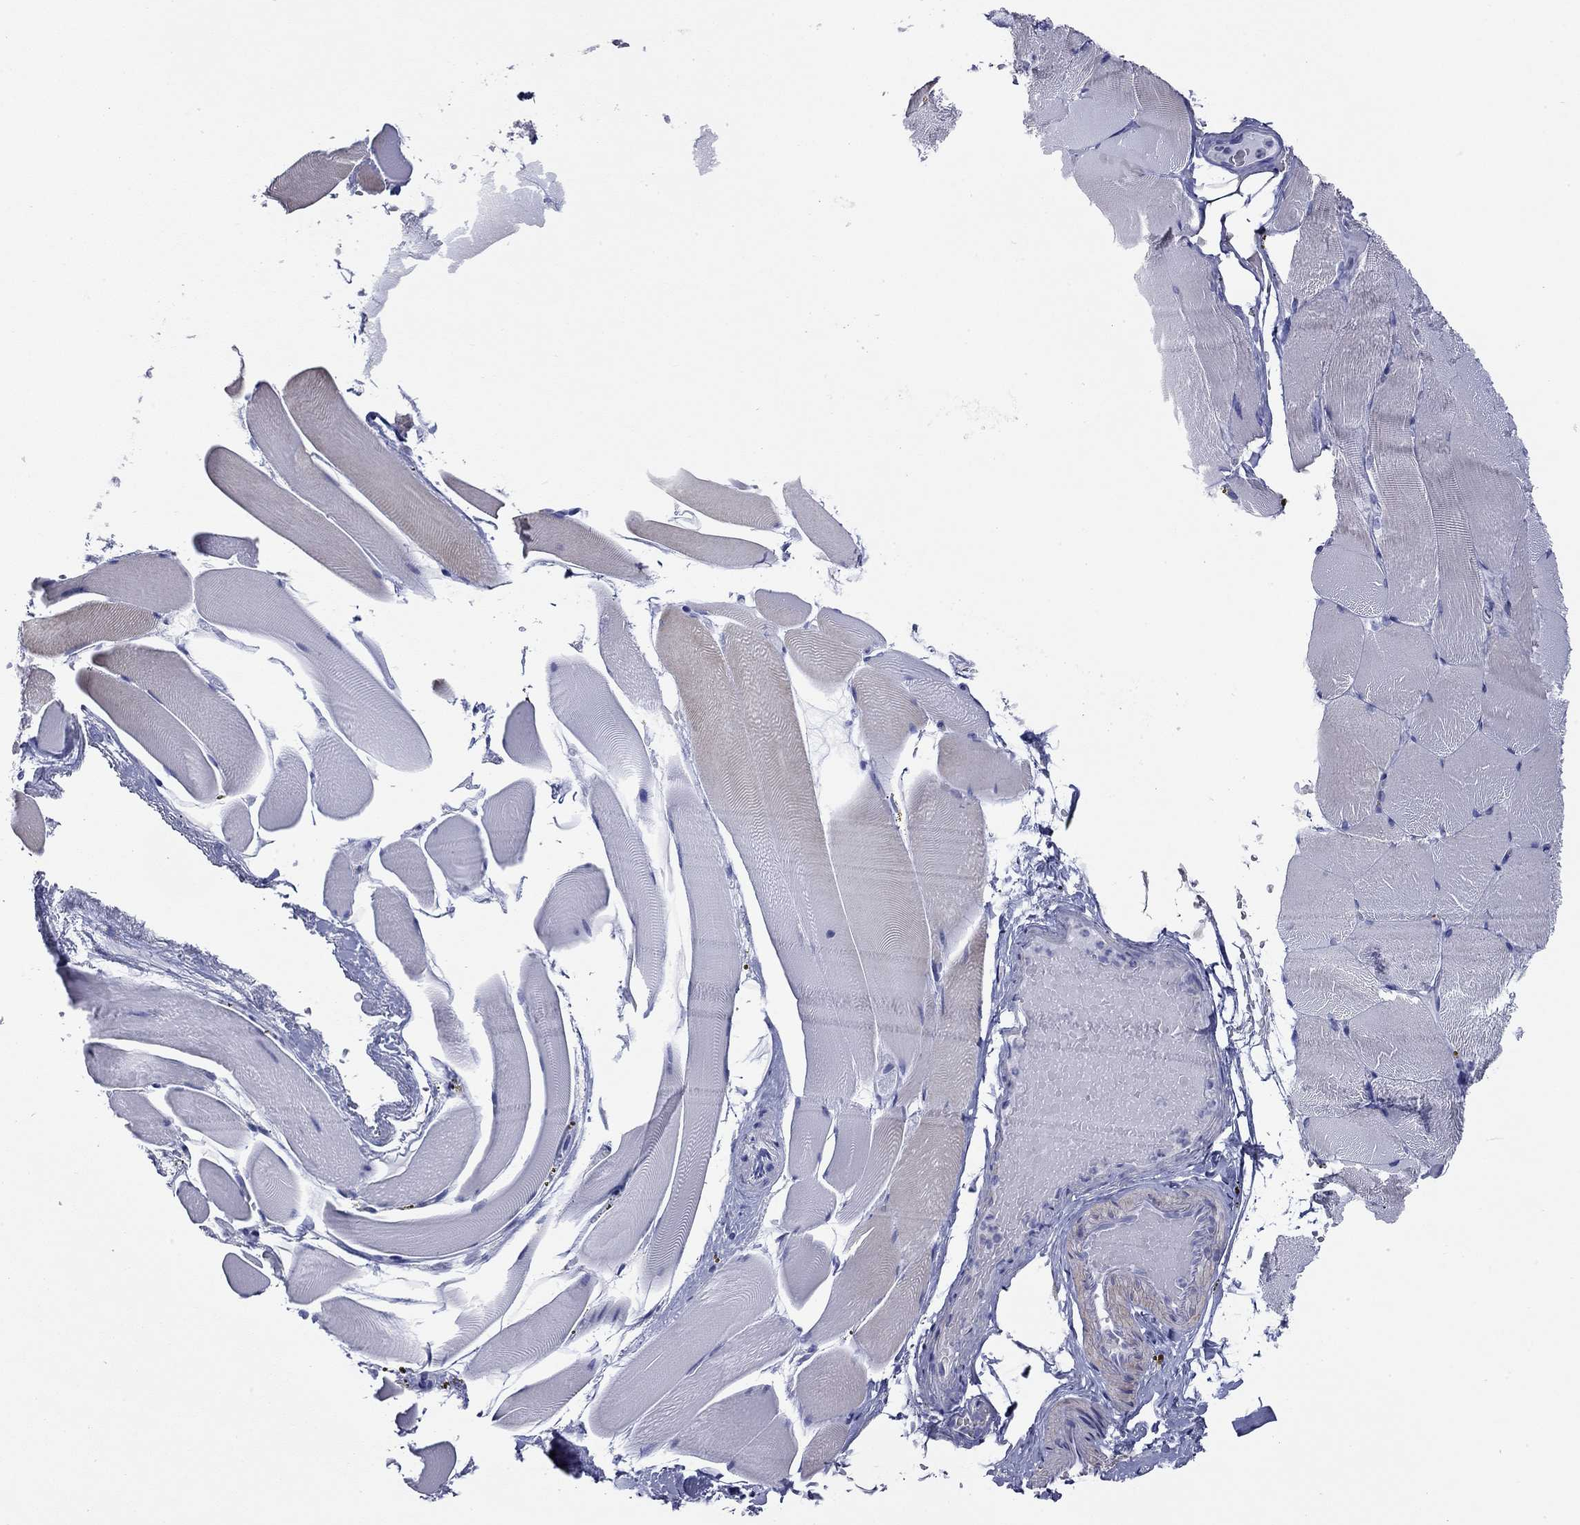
{"staining": {"intensity": "negative", "quantity": "none", "location": "none"}, "tissue": "skeletal muscle", "cell_type": "Myocytes", "image_type": "normal", "snomed": [{"axis": "morphology", "description": "Normal tissue, NOS"}, {"axis": "topography", "description": "Skeletal muscle"}], "caption": "This is an immunohistochemistry image of benign skeletal muscle. There is no positivity in myocytes.", "gene": "ACTL7B", "patient": {"sex": "female", "age": 37}}